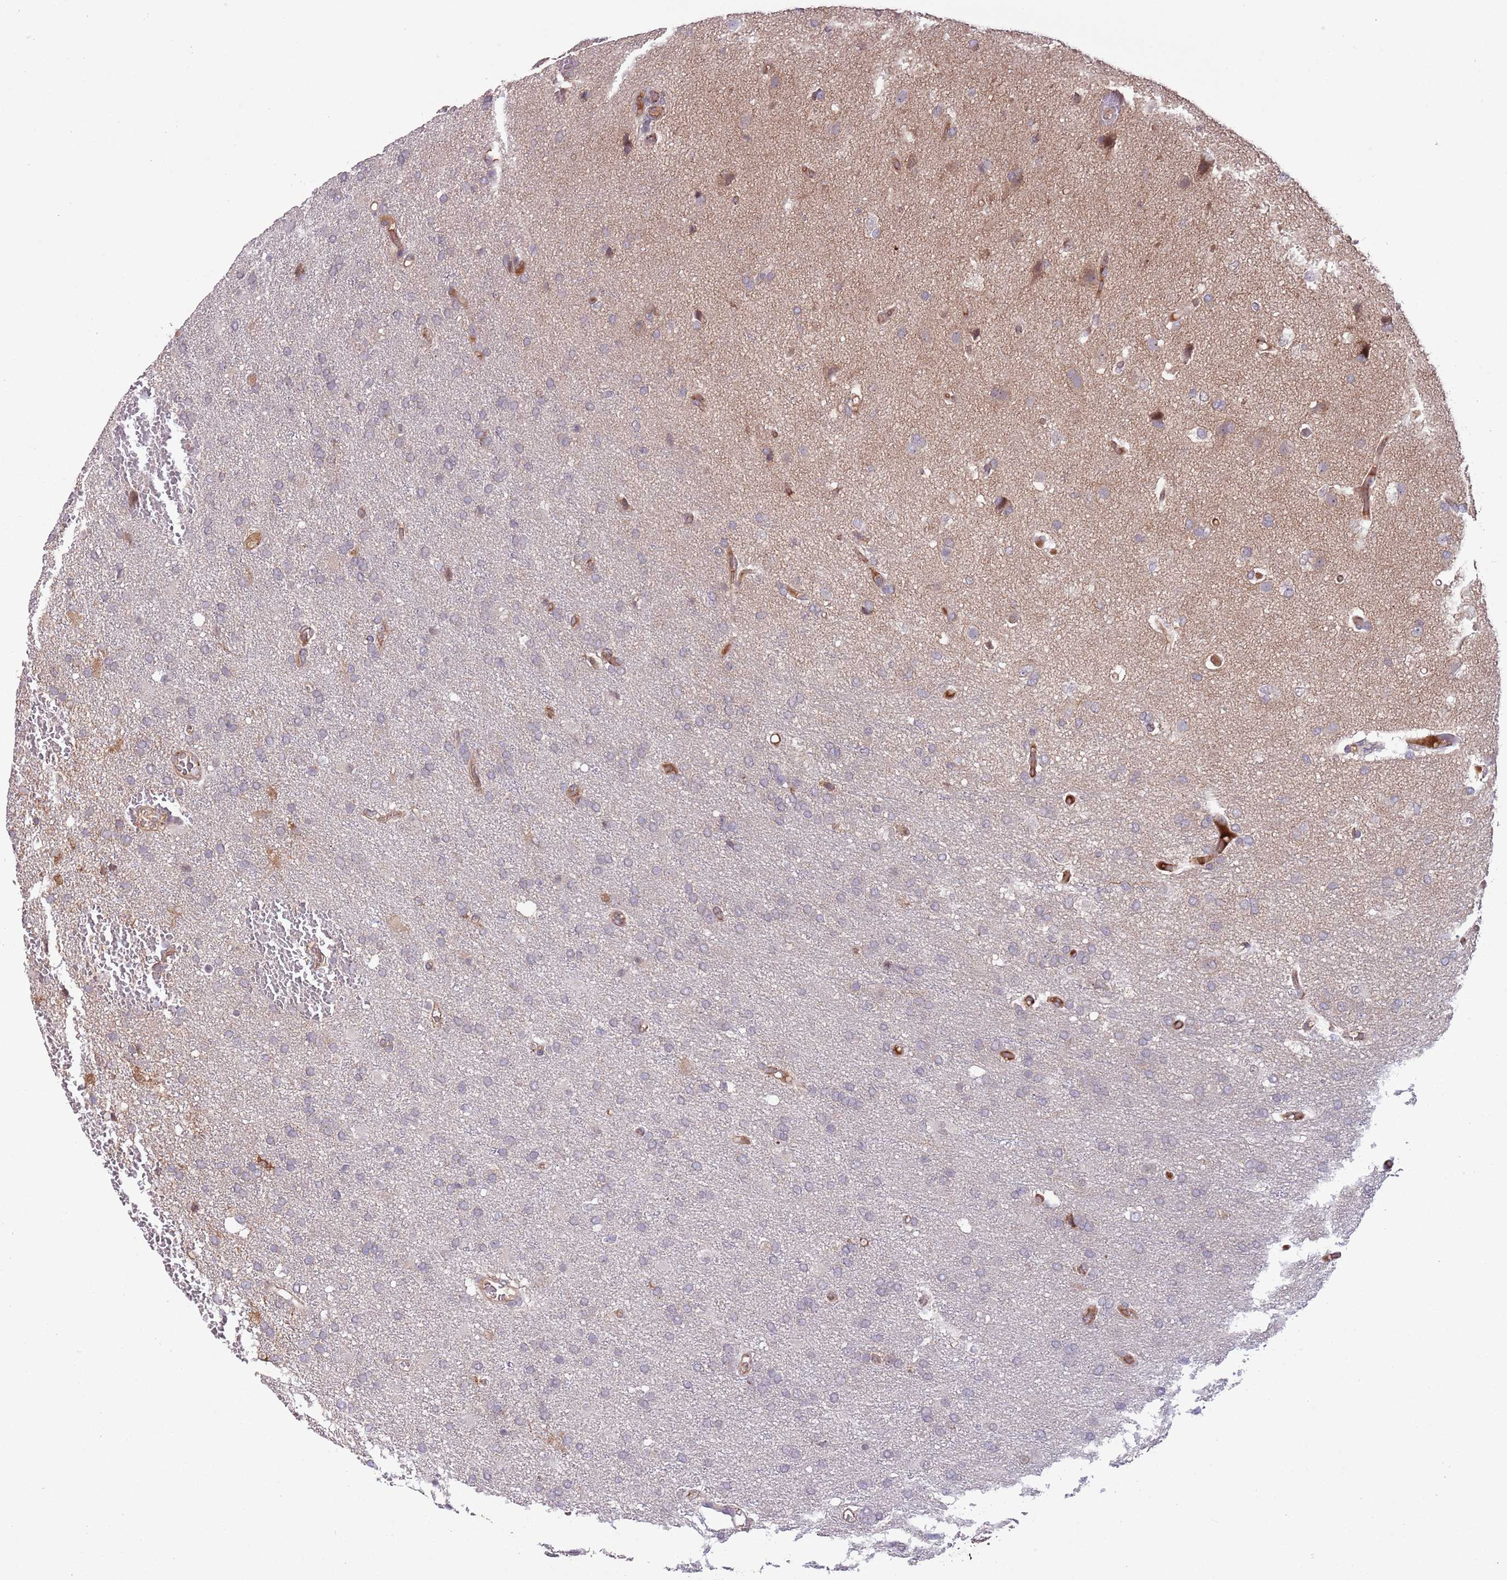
{"staining": {"intensity": "weak", "quantity": "<25%", "location": "nuclear"}, "tissue": "glioma", "cell_type": "Tumor cells", "image_type": "cancer", "snomed": [{"axis": "morphology", "description": "Glioma, malignant, High grade"}, {"axis": "topography", "description": "Brain"}], "caption": "This is an immunohistochemistry image of human glioma. There is no positivity in tumor cells.", "gene": "DPP10", "patient": {"sex": "female", "age": 74}}